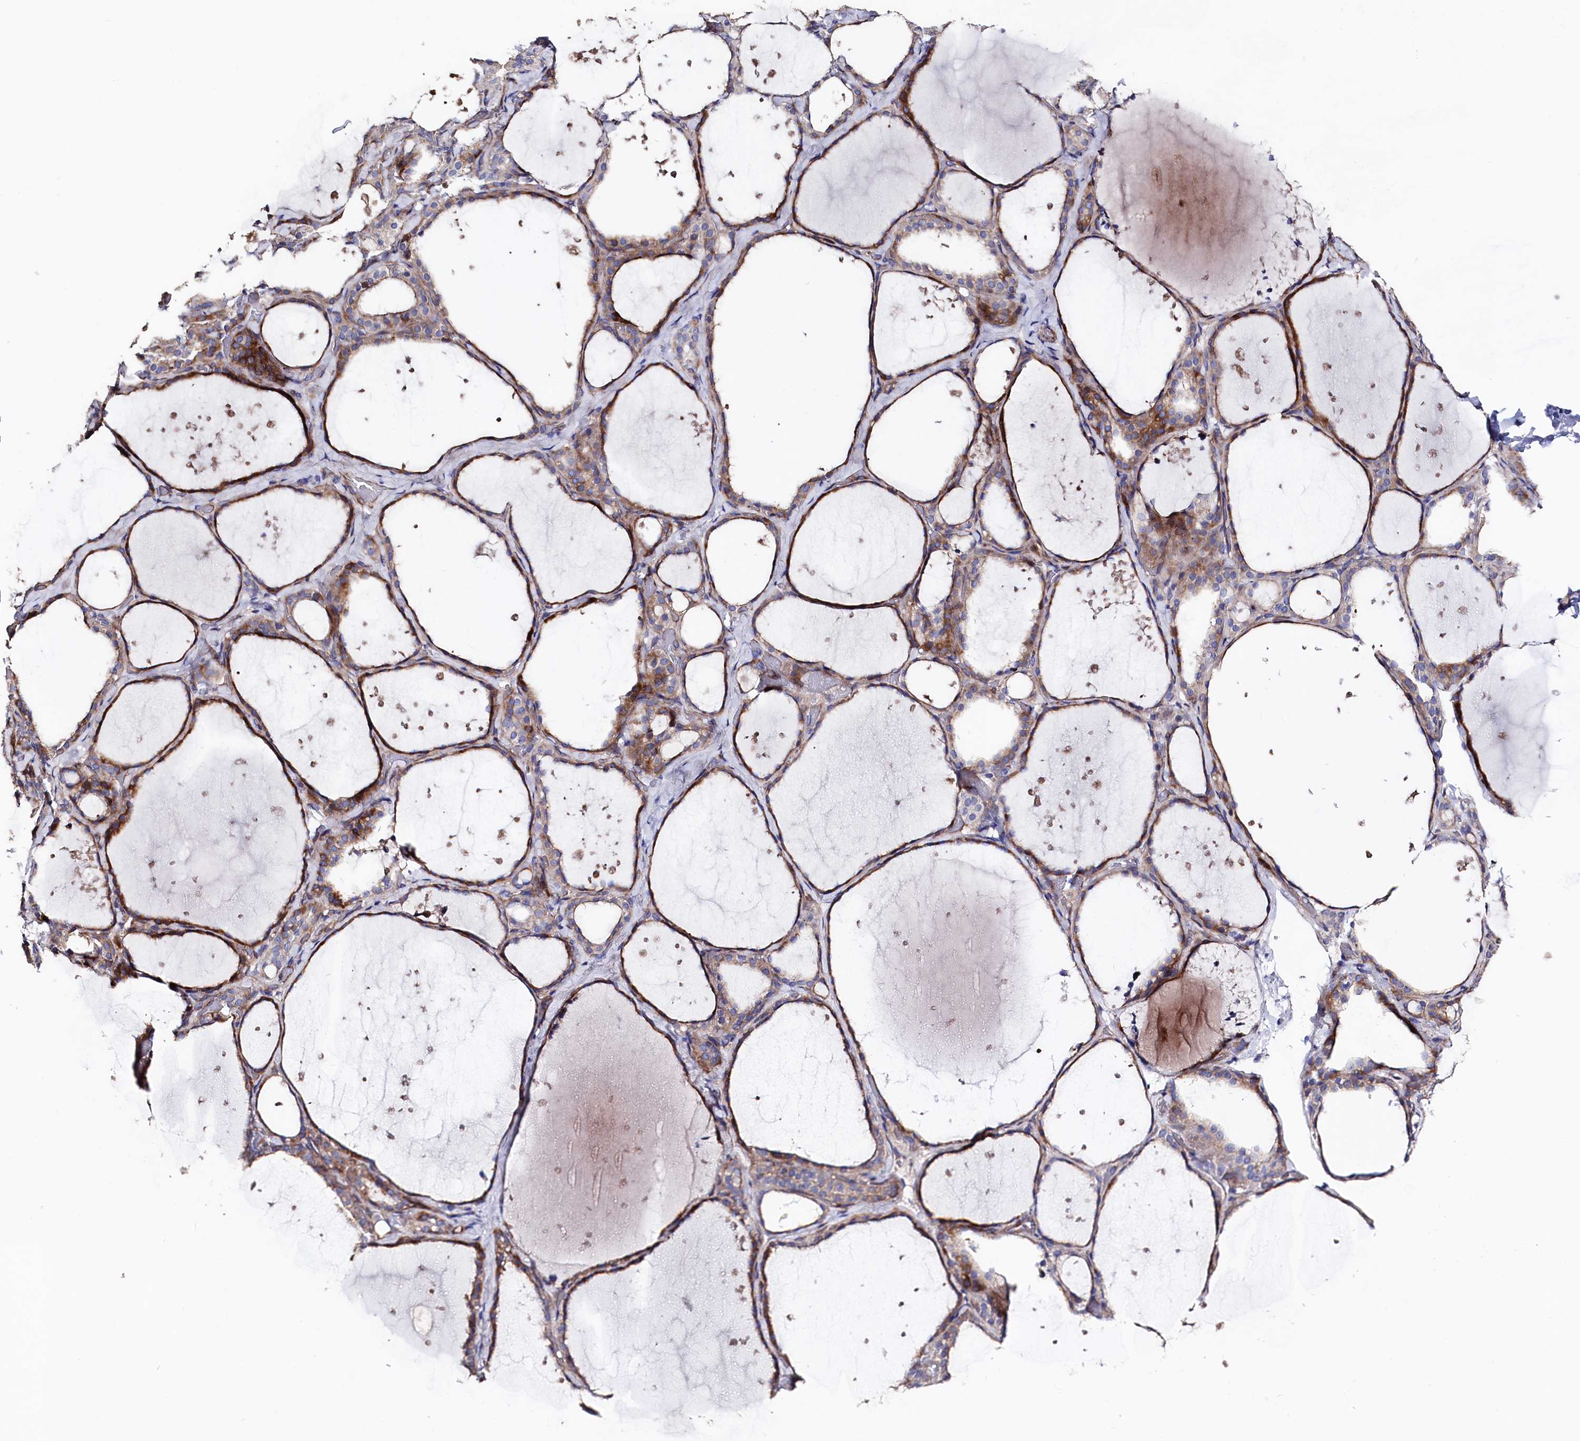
{"staining": {"intensity": "moderate", "quantity": "25%-75%", "location": "cytoplasmic/membranous"}, "tissue": "thyroid gland", "cell_type": "Glandular cells", "image_type": "normal", "snomed": [{"axis": "morphology", "description": "Normal tissue, NOS"}, {"axis": "topography", "description": "Thyroid gland"}], "caption": "DAB (3,3'-diaminobenzidine) immunohistochemical staining of benign human thyroid gland reveals moderate cytoplasmic/membranous protein positivity in approximately 25%-75% of glandular cells. (brown staining indicates protein expression, while blue staining denotes nuclei).", "gene": "WNT8A", "patient": {"sex": "female", "age": 44}}